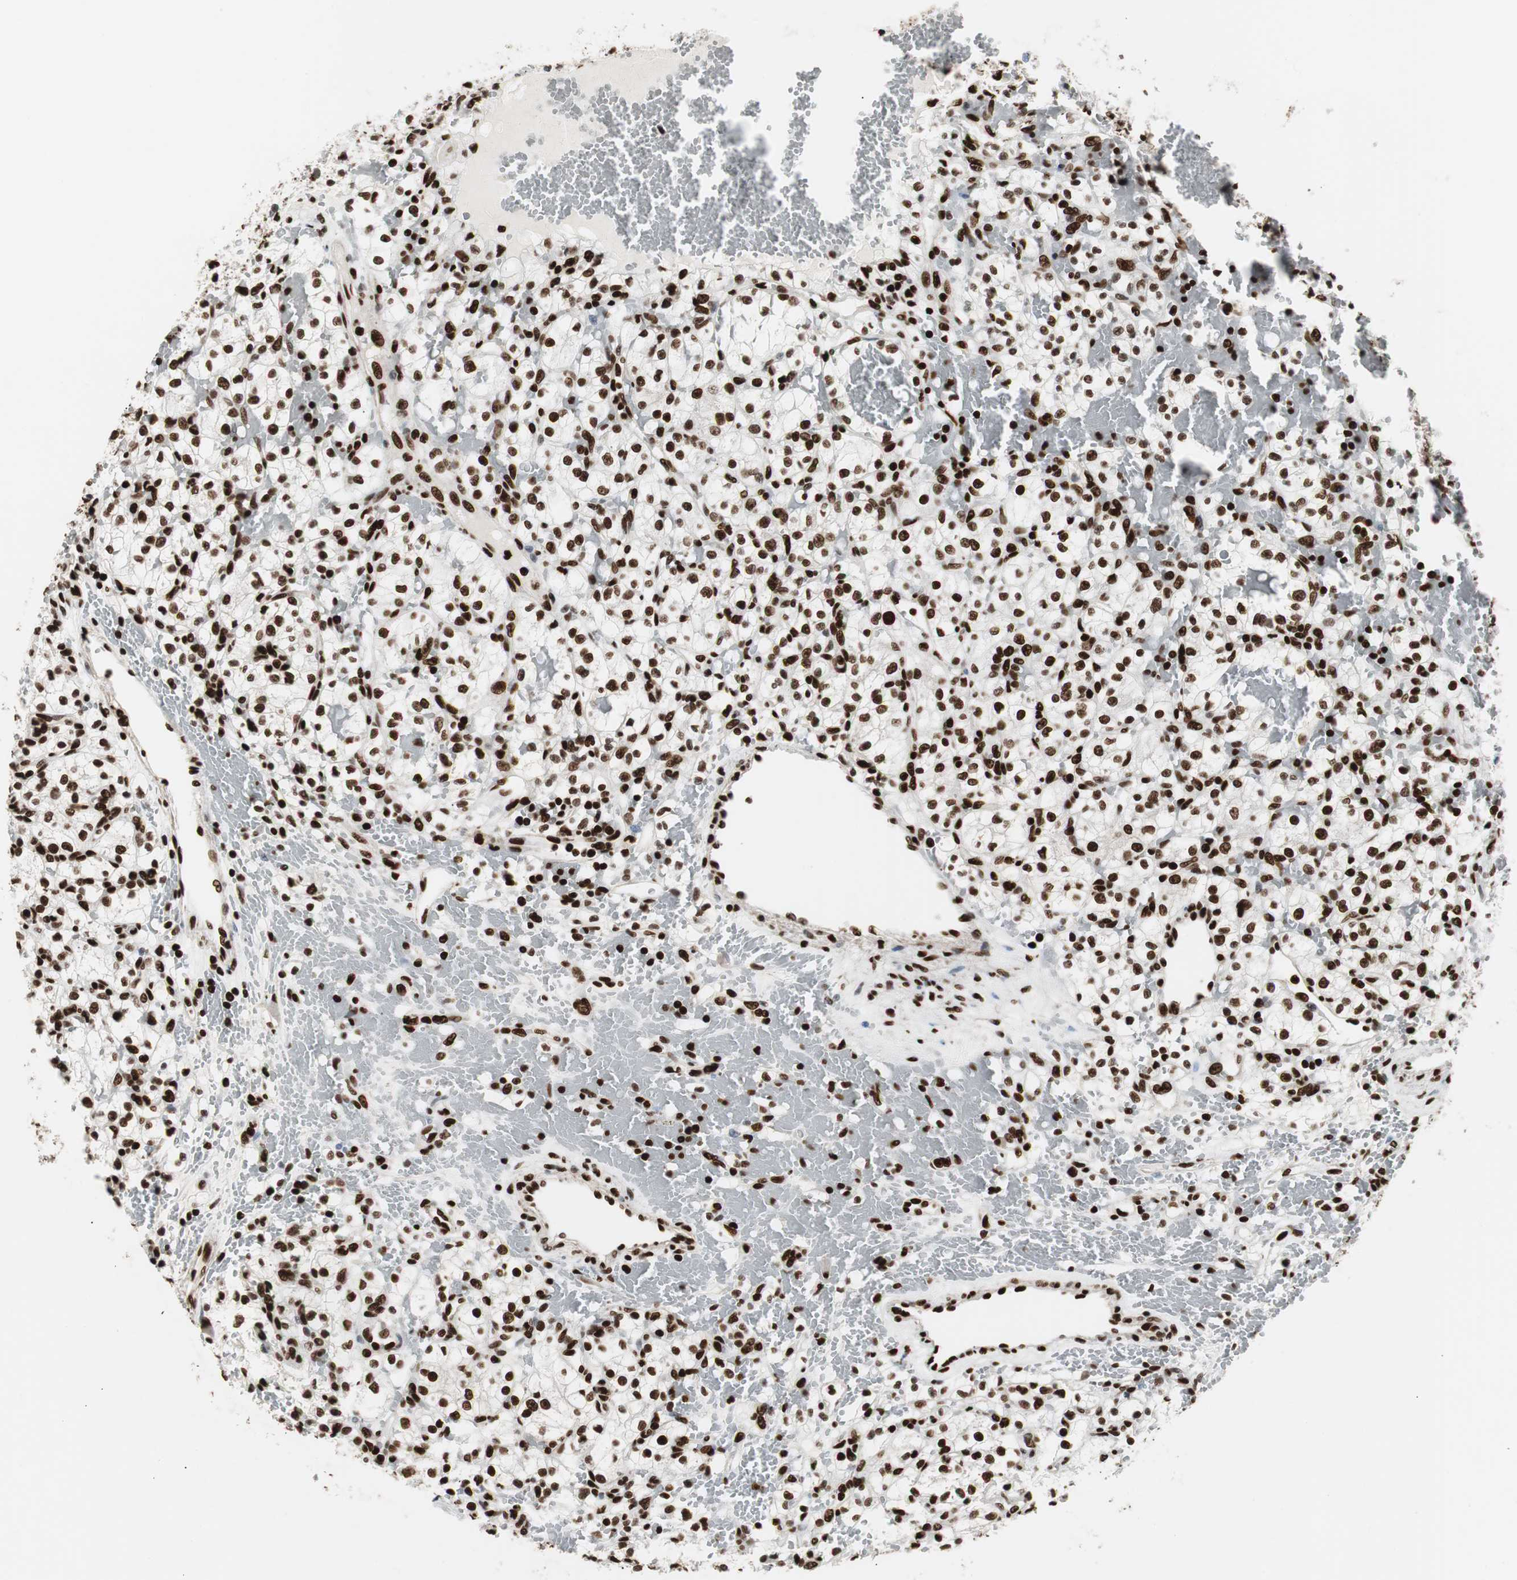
{"staining": {"intensity": "strong", "quantity": ">75%", "location": "nuclear"}, "tissue": "renal cancer", "cell_type": "Tumor cells", "image_type": "cancer", "snomed": [{"axis": "morphology", "description": "Adenocarcinoma, NOS"}, {"axis": "topography", "description": "Kidney"}], "caption": "A photomicrograph showing strong nuclear staining in about >75% of tumor cells in renal adenocarcinoma, as visualized by brown immunohistochemical staining.", "gene": "MTA2", "patient": {"sex": "female", "age": 60}}